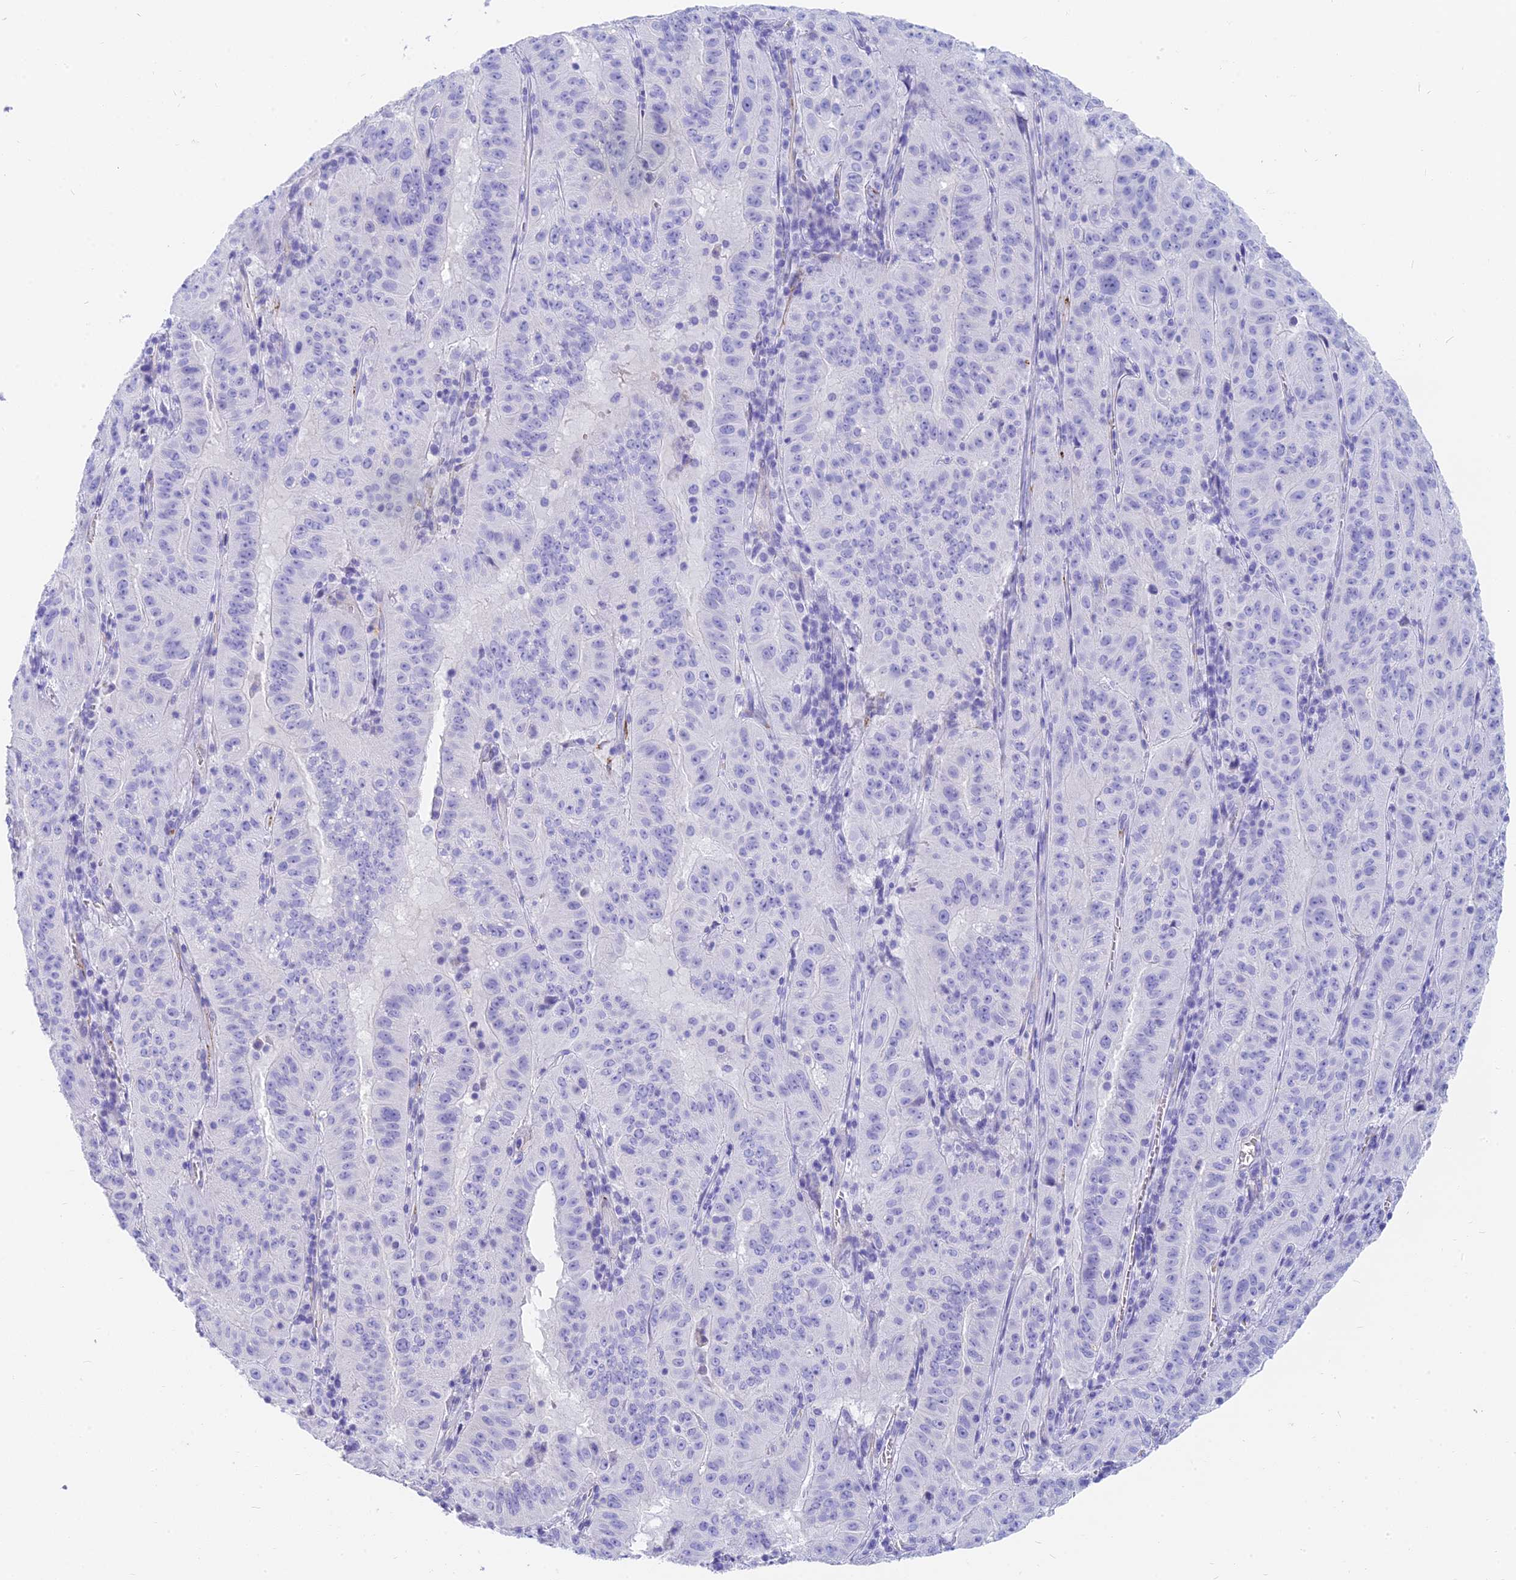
{"staining": {"intensity": "negative", "quantity": "none", "location": "none"}, "tissue": "pancreatic cancer", "cell_type": "Tumor cells", "image_type": "cancer", "snomed": [{"axis": "morphology", "description": "Adenocarcinoma, NOS"}, {"axis": "topography", "description": "Pancreas"}], "caption": "Photomicrograph shows no protein staining in tumor cells of pancreatic adenocarcinoma tissue.", "gene": "SLC36A2", "patient": {"sex": "male", "age": 63}}